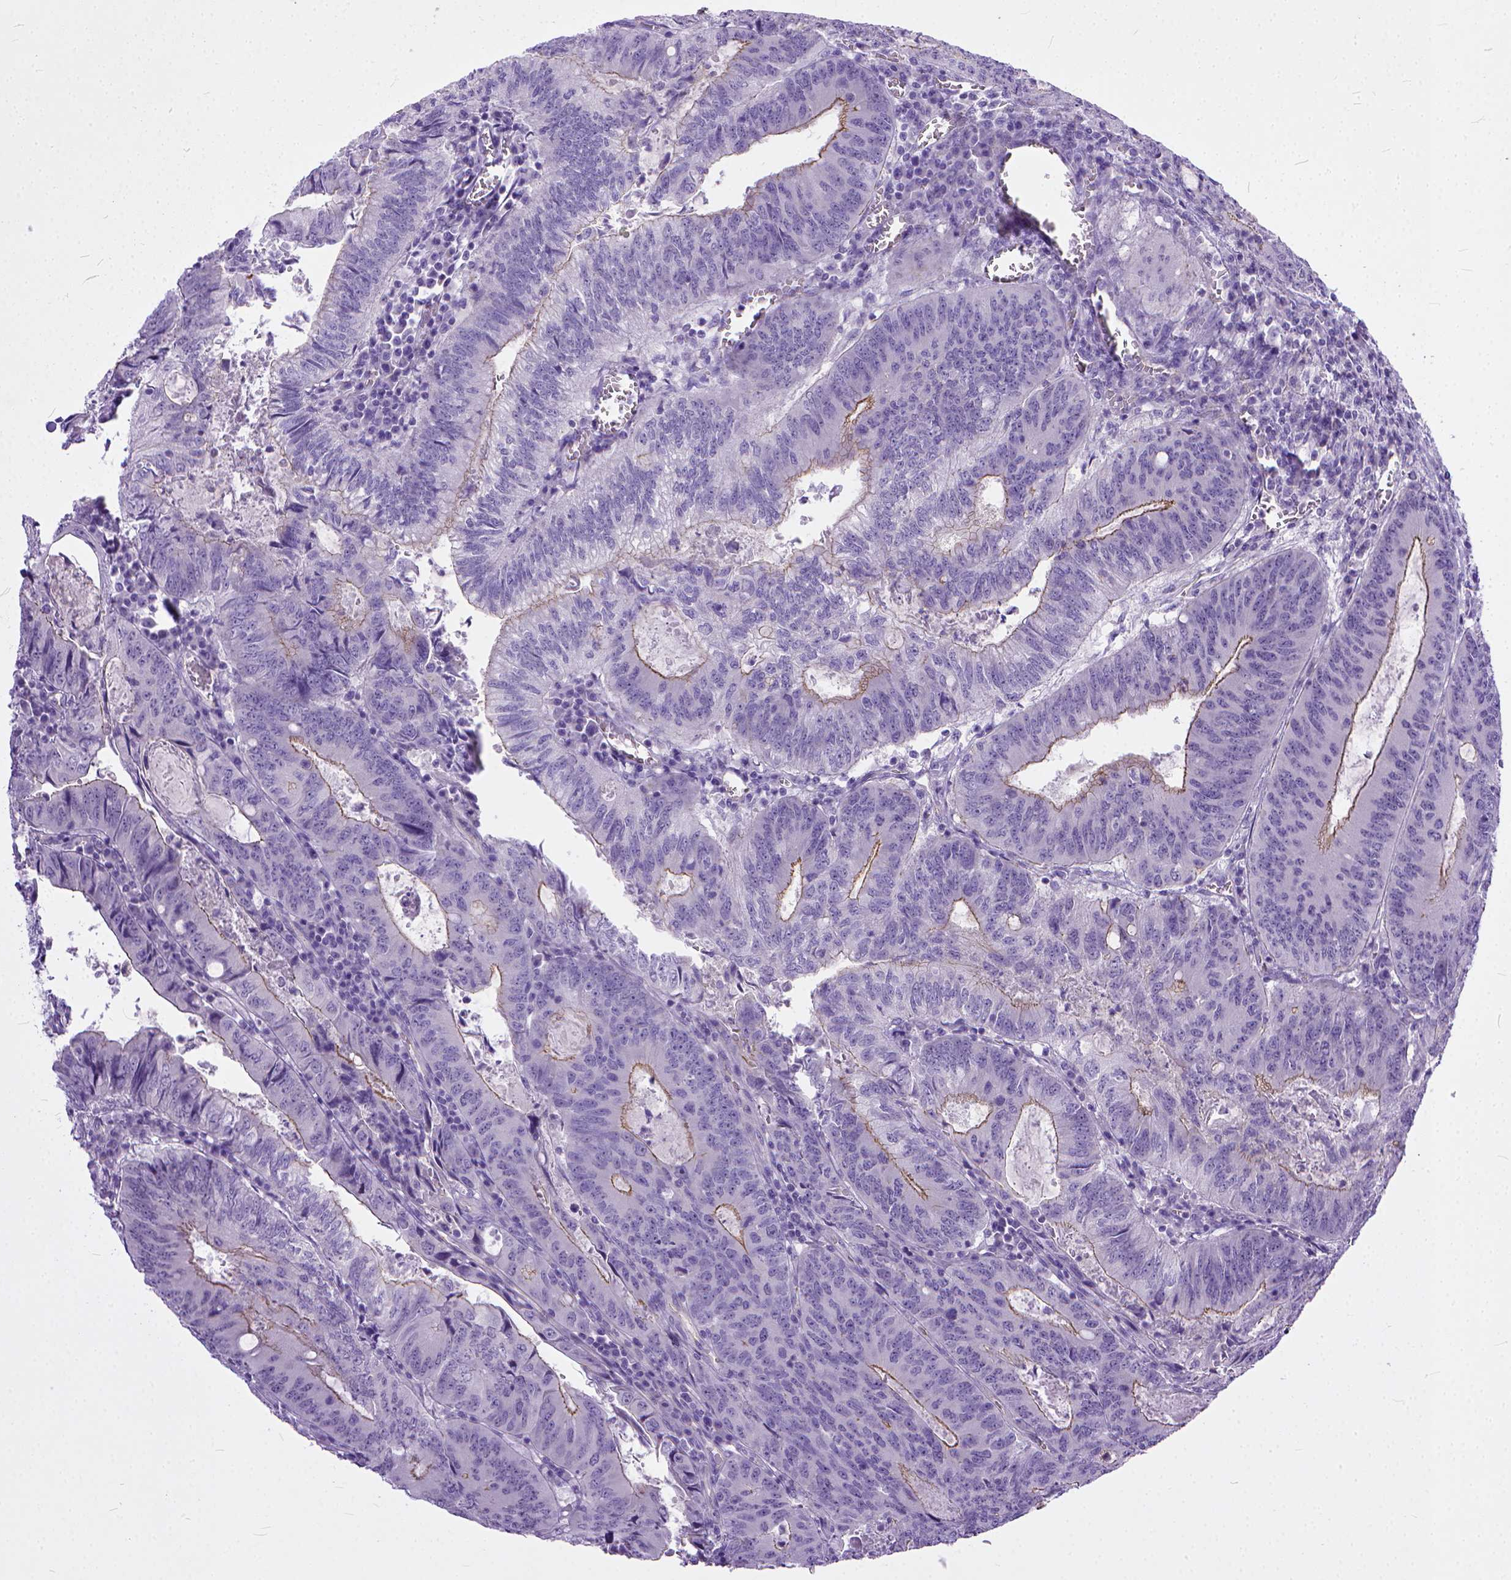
{"staining": {"intensity": "moderate", "quantity": "25%-75%", "location": "cytoplasmic/membranous"}, "tissue": "colorectal cancer", "cell_type": "Tumor cells", "image_type": "cancer", "snomed": [{"axis": "morphology", "description": "Adenocarcinoma, NOS"}, {"axis": "topography", "description": "Colon"}], "caption": "Immunohistochemistry (IHC) (DAB) staining of human colorectal adenocarcinoma exhibits moderate cytoplasmic/membranous protein staining in about 25%-75% of tumor cells. (Stains: DAB (3,3'-diaminobenzidine) in brown, nuclei in blue, Microscopy: brightfield microscopy at high magnification).", "gene": "ADGRF1", "patient": {"sex": "male", "age": 67}}